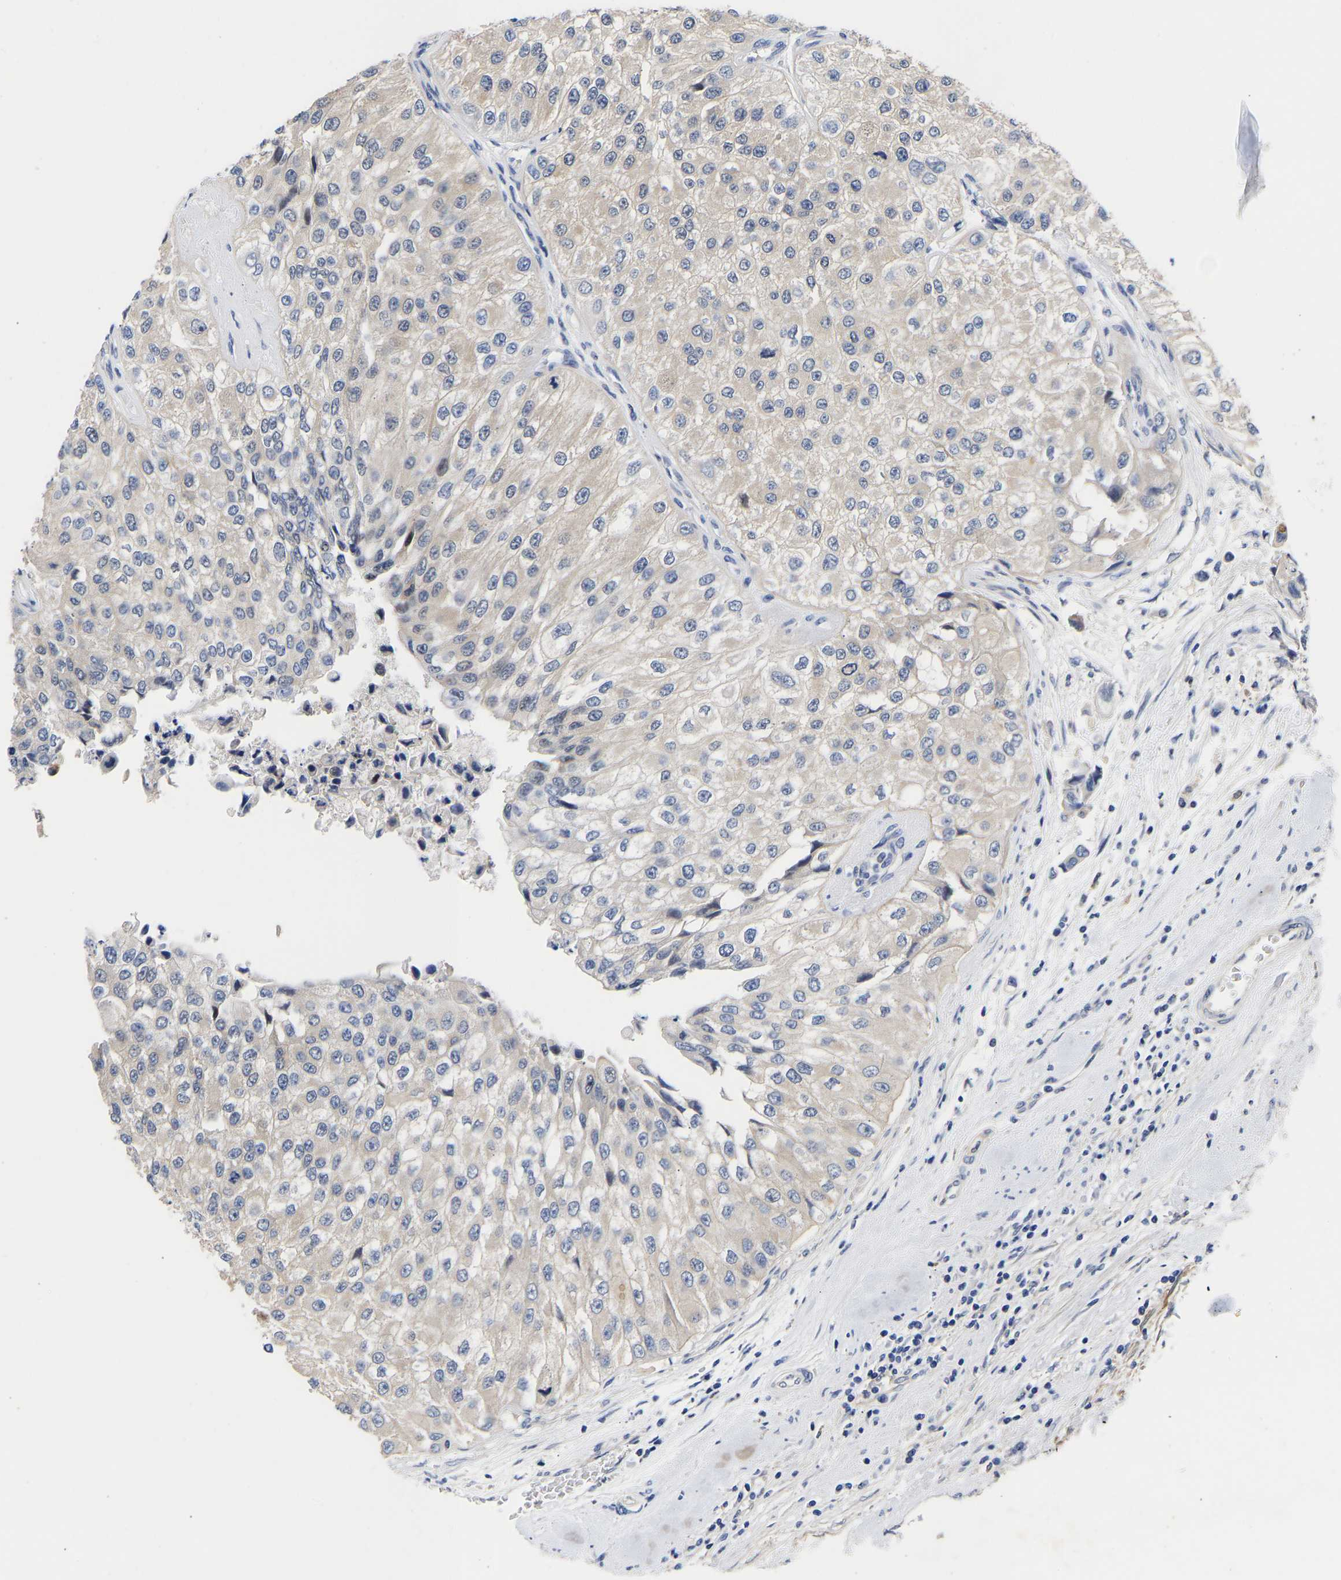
{"staining": {"intensity": "negative", "quantity": "none", "location": "none"}, "tissue": "urothelial cancer", "cell_type": "Tumor cells", "image_type": "cancer", "snomed": [{"axis": "morphology", "description": "Urothelial carcinoma, High grade"}, {"axis": "topography", "description": "Kidney"}, {"axis": "topography", "description": "Urinary bladder"}], "caption": "Image shows no significant protein expression in tumor cells of high-grade urothelial carcinoma.", "gene": "CCDC6", "patient": {"sex": "male", "age": 77}}